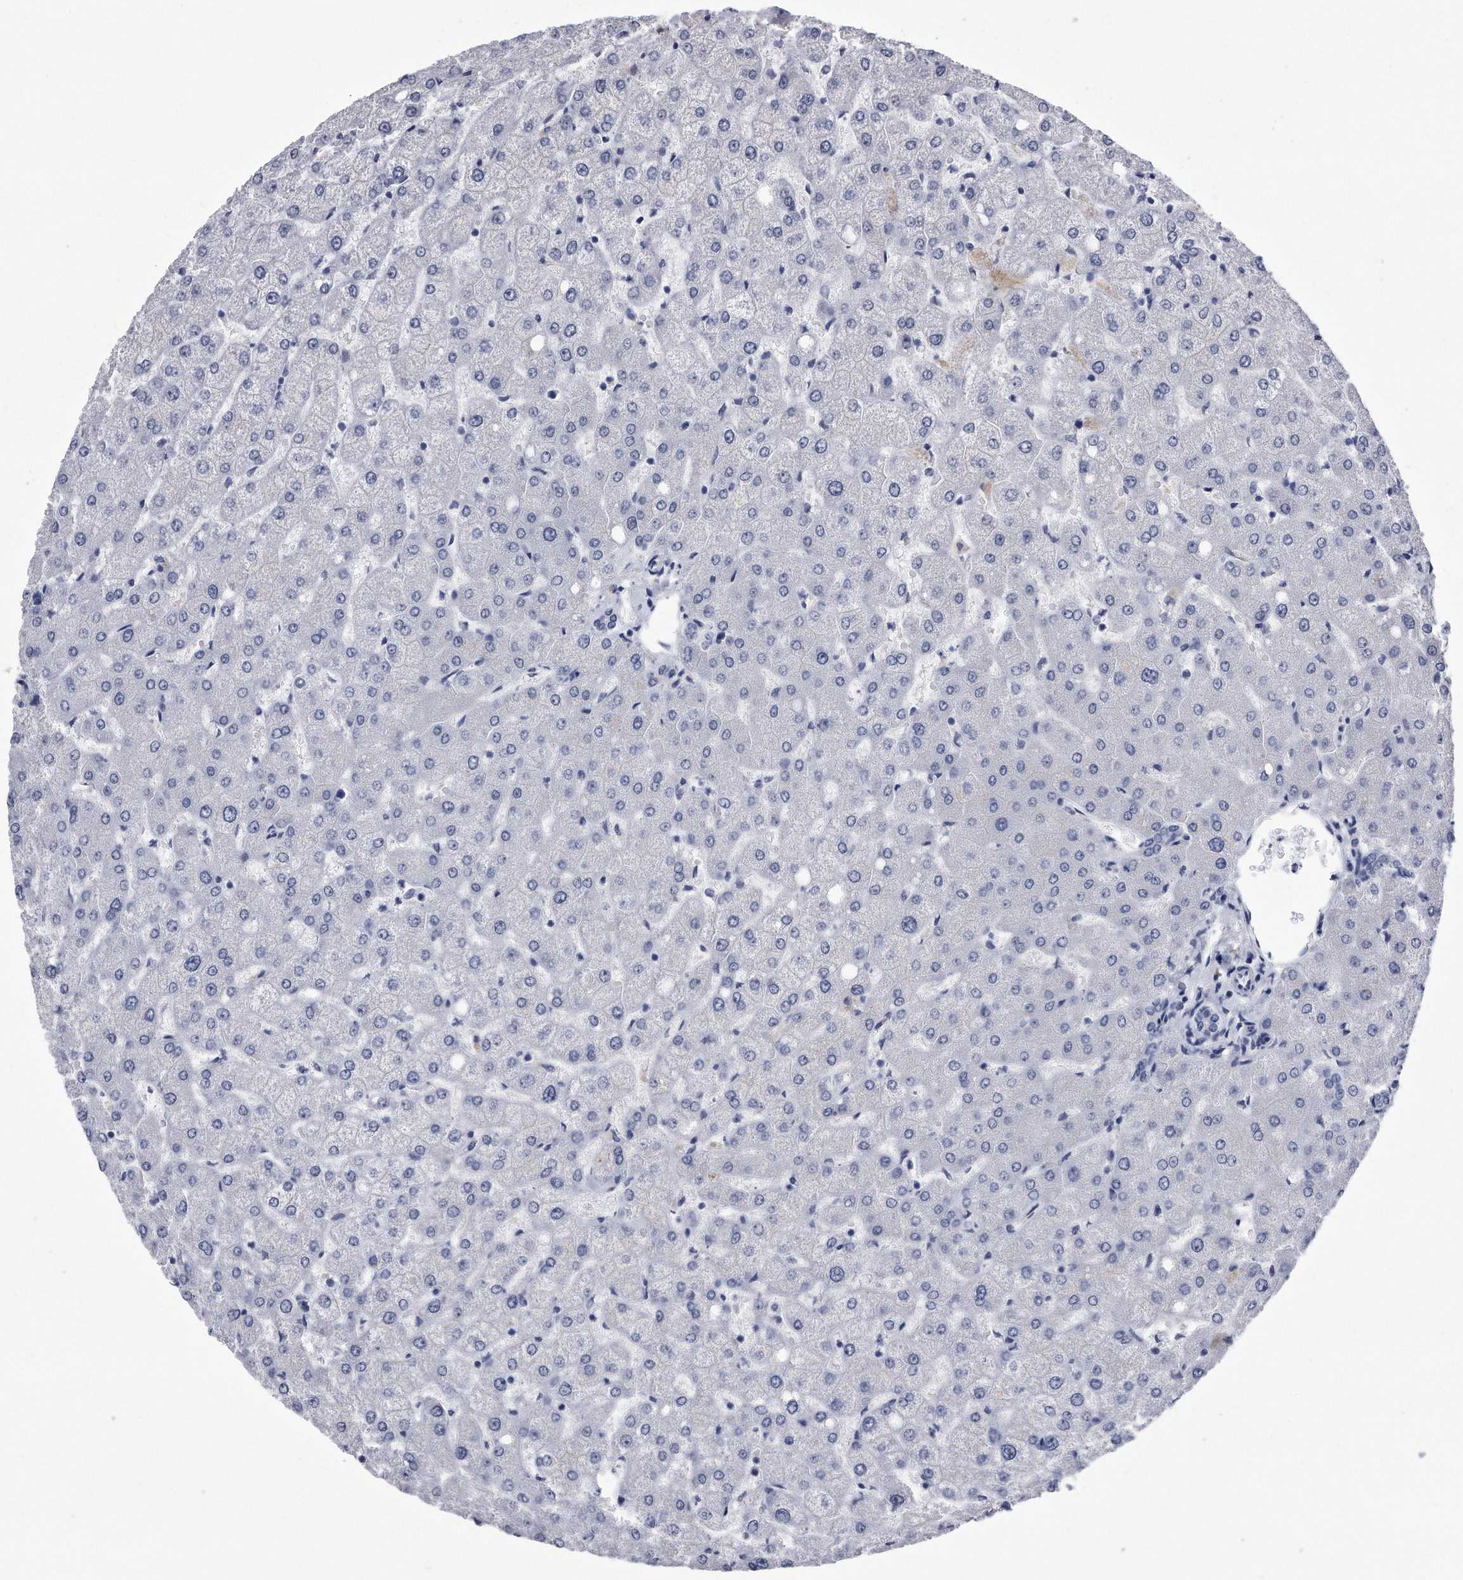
{"staining": {"intensity": "negative", "quantity": "none", "location": "none"}, "tissue": "liver", "cell_type": "Cholangiocytes", "image_type": "normal", "snomed": [{"axis": "morphology", "description": "Normal tissue, NOS"}, {"axis": "topography", "description": "Liver"}], "caption": "DAB immunohistochemical staining of normal liver reveals no significant positivity in cholangiocytes.", "gene": "KCTD8", "patient": {"sex": "female", "age": 54}}